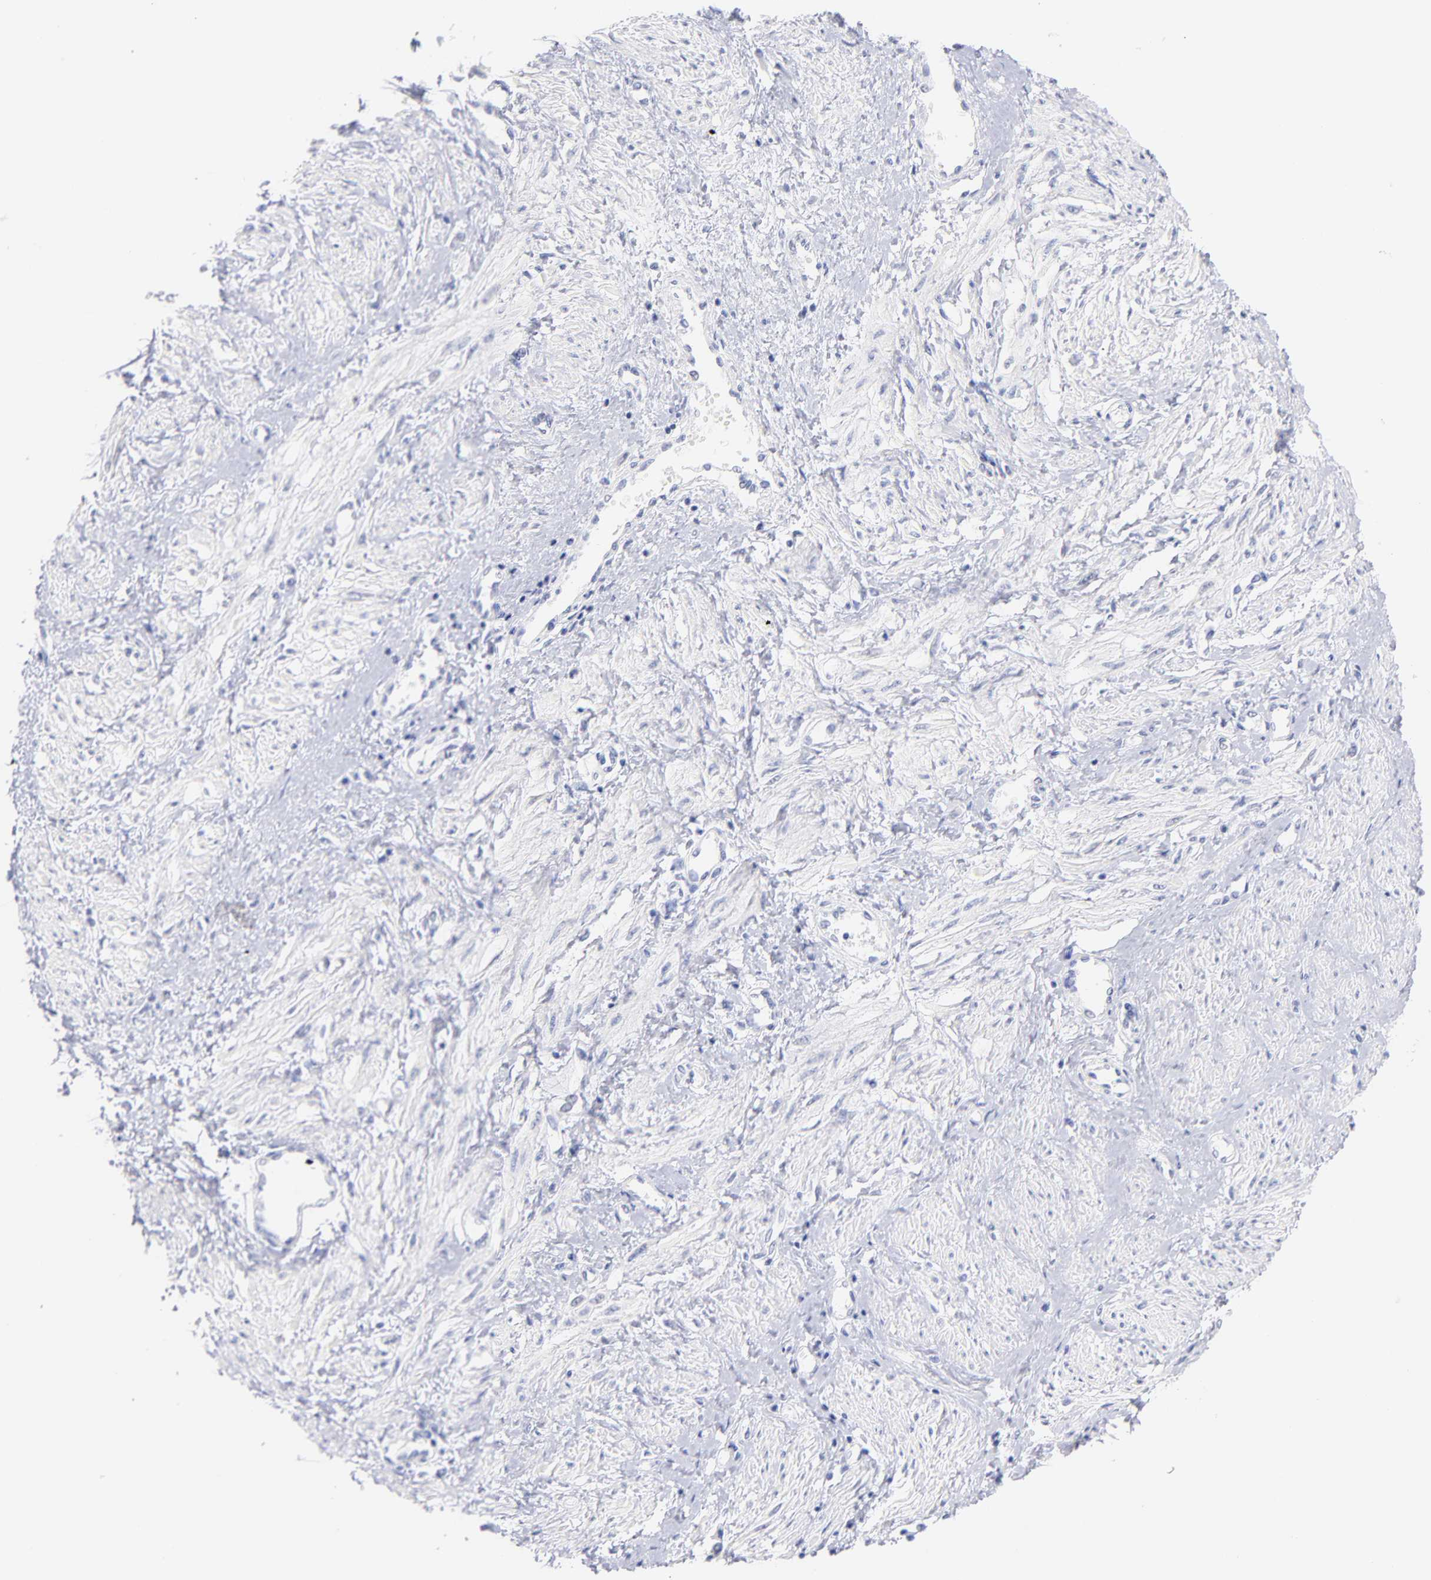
{"staining": {"intensity": "negative", "quantity": "none", "location": "none"}, "tissue": "smooth muscle", "cell_type": "Smooth muscle cells", "image_type": "normal", "snomed": [{"axis": "morphology", "description": "Normal tissue, NOS"}, {"axis": "topography", "description": "Smooth muscle"}, {"axis": "topography", "description": "Uterus"}], "caption": "Immunohistochemistry (IHC) photomicrograph of unremarkable smooth muscle: smooth muscle stained with DAB reveals no significant protein staining in smooth muscle cells.", "gene": "SCGN", "patient": {"sex": "female", "age": 39}}